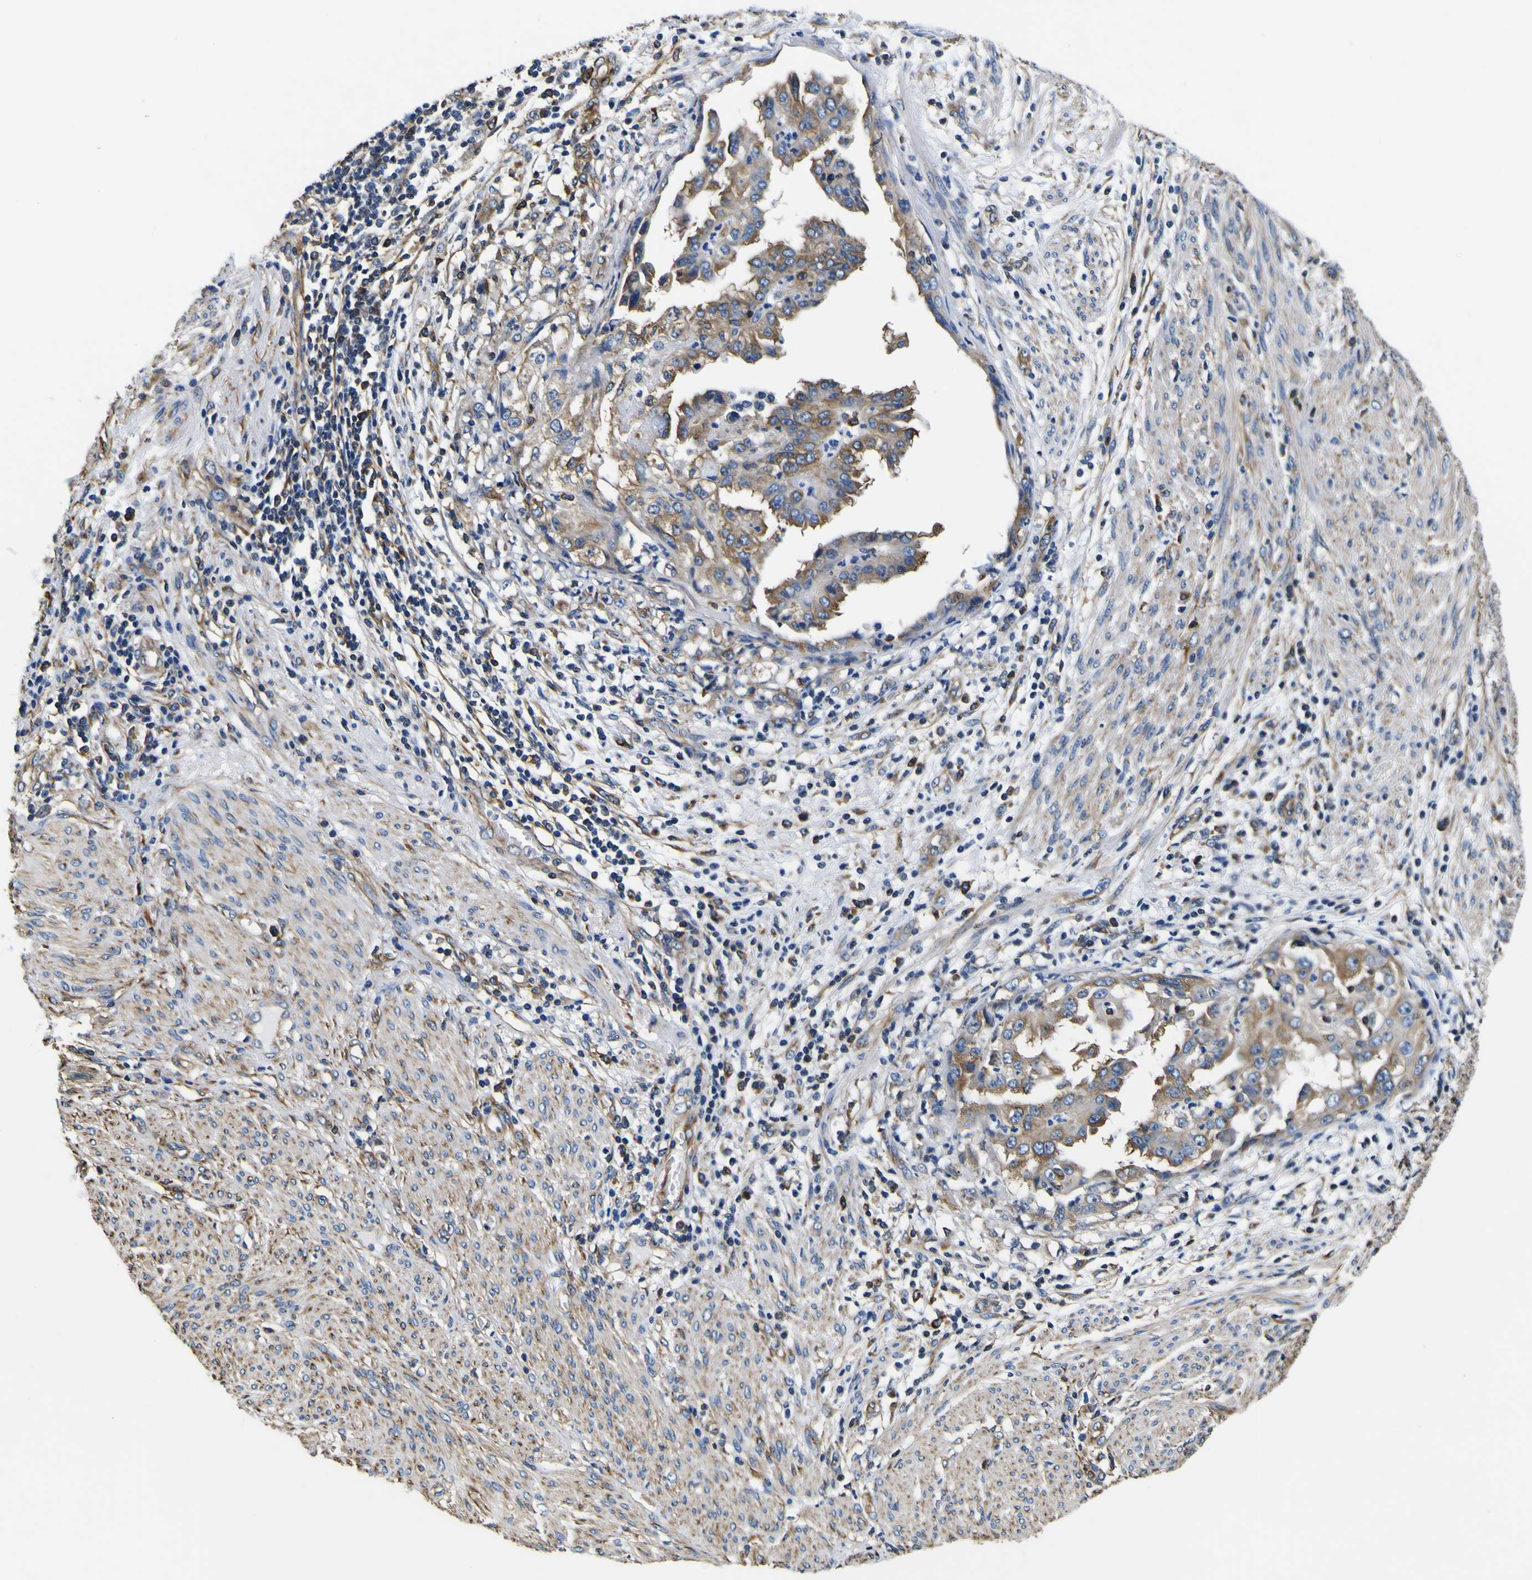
{"staining": {"intensity": "moderate", "quantity": "25%-75%", "location": "cytoplasmic/membranous"}, "tissue": "endometrial cancer", "cell_type": "Tumor cells", "image_type": "cancer", "snomed": [{"axis": "morphology", "description": "Adenocarcinoma, NOS"}, {"axis": "topography", "description": "Endometrium"}], "caption": "Tumor cells display moderate cytoplasmic/membranous staining in about 25%-75% of cells in endometrial adenocarcinoma.", "gene": "TUBA1B", "patient": {"sex": "female", "age": 85}}